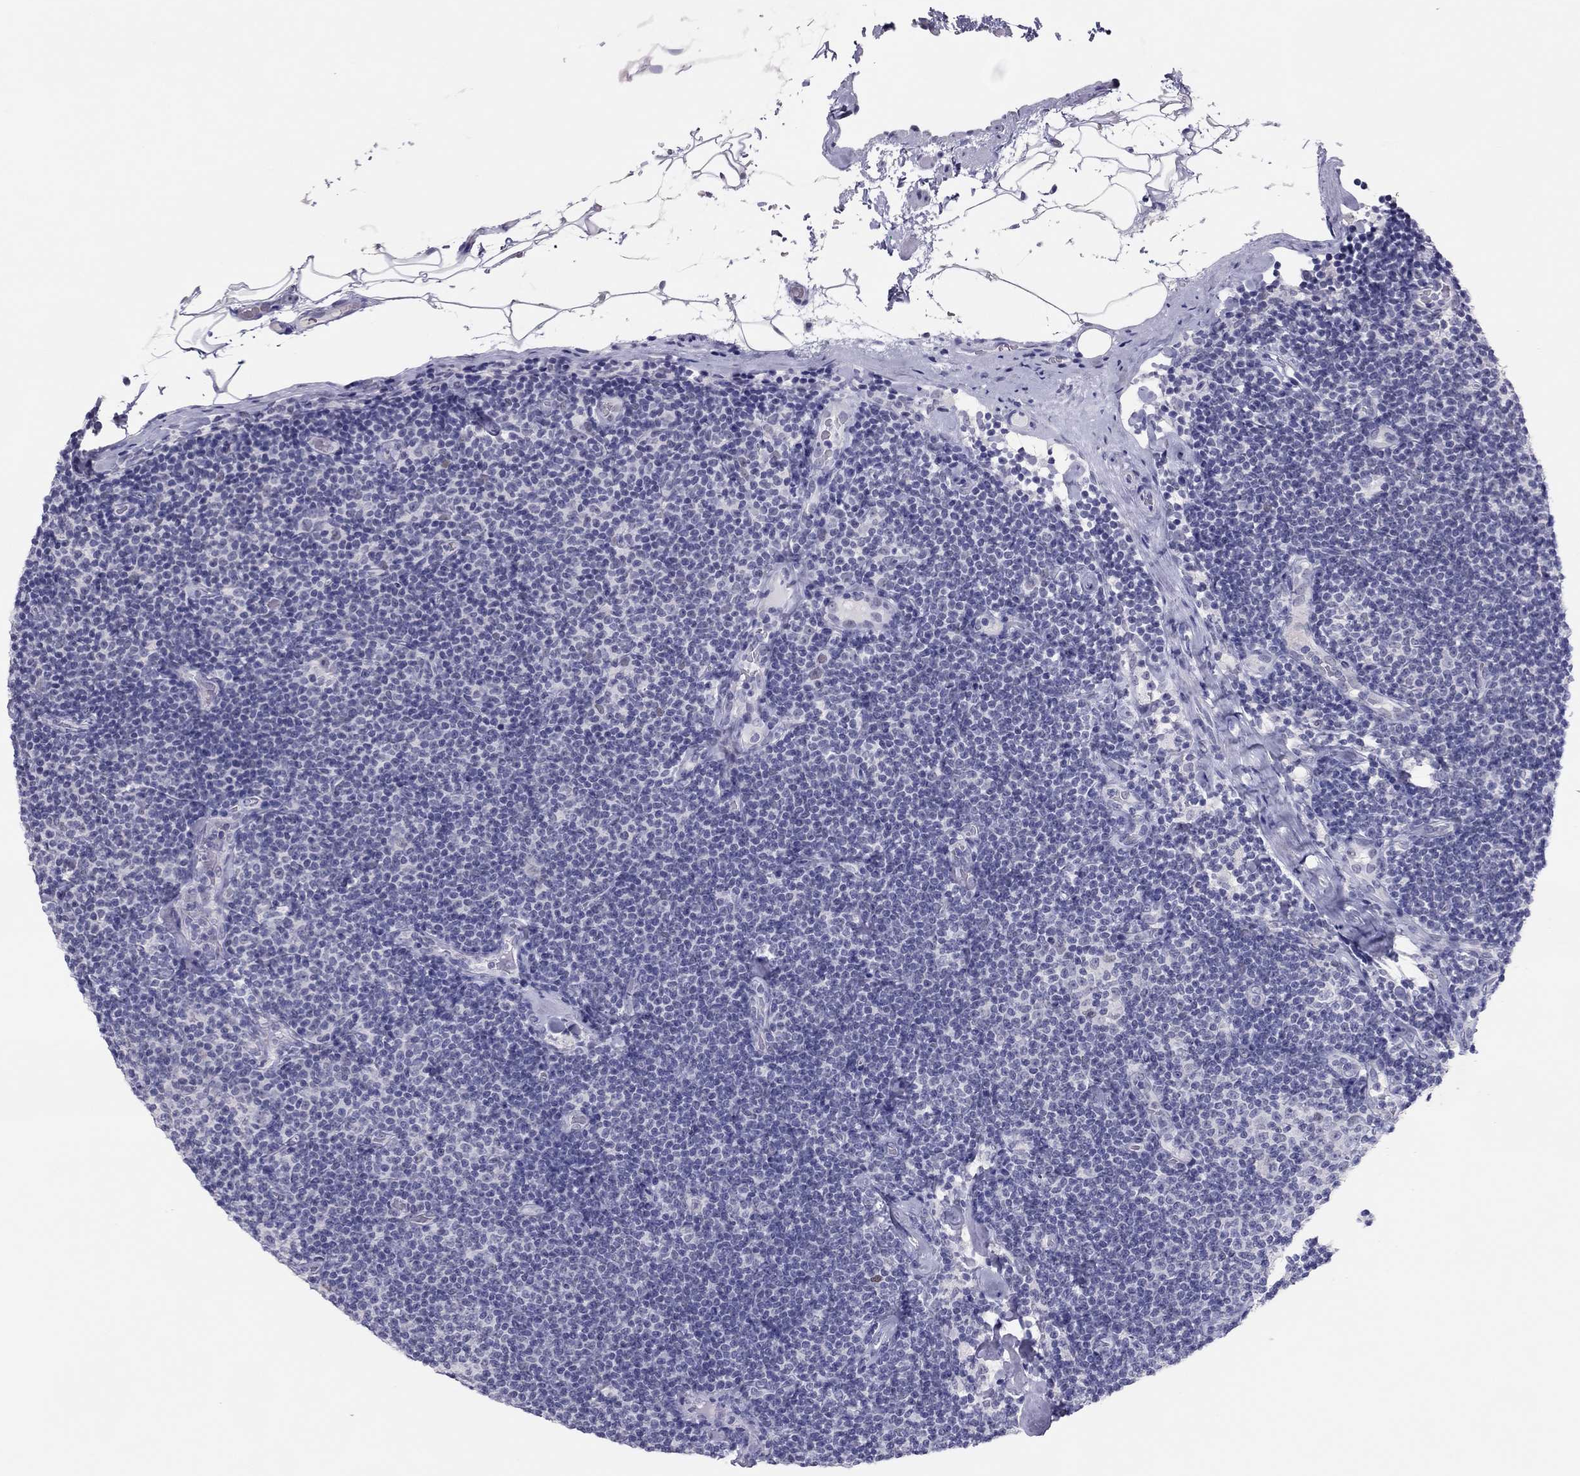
{"staining": {"intensity": "negative", "quantity": "none", "location": "none"}, "tissue": "lymphoma", "cell_type": "Tumor cells", "image_type": "cancer", "snomed": [{"axis": "morphology", "description": "Malignant lymphoma, non-Hodgkin's type, Low grade"}, {"axis": "topography", "description": "Lymph node"}], "caption": "Immunohistochemistry micrograph of neoplastic tissue: human malignant lymphoma, non-Hodgkin's type (low-grade) stained with DAB shows no significant protein expression in tumor cells.", "gene": "PHOX2A", "patient": {"sex": "male", "age": 81}}